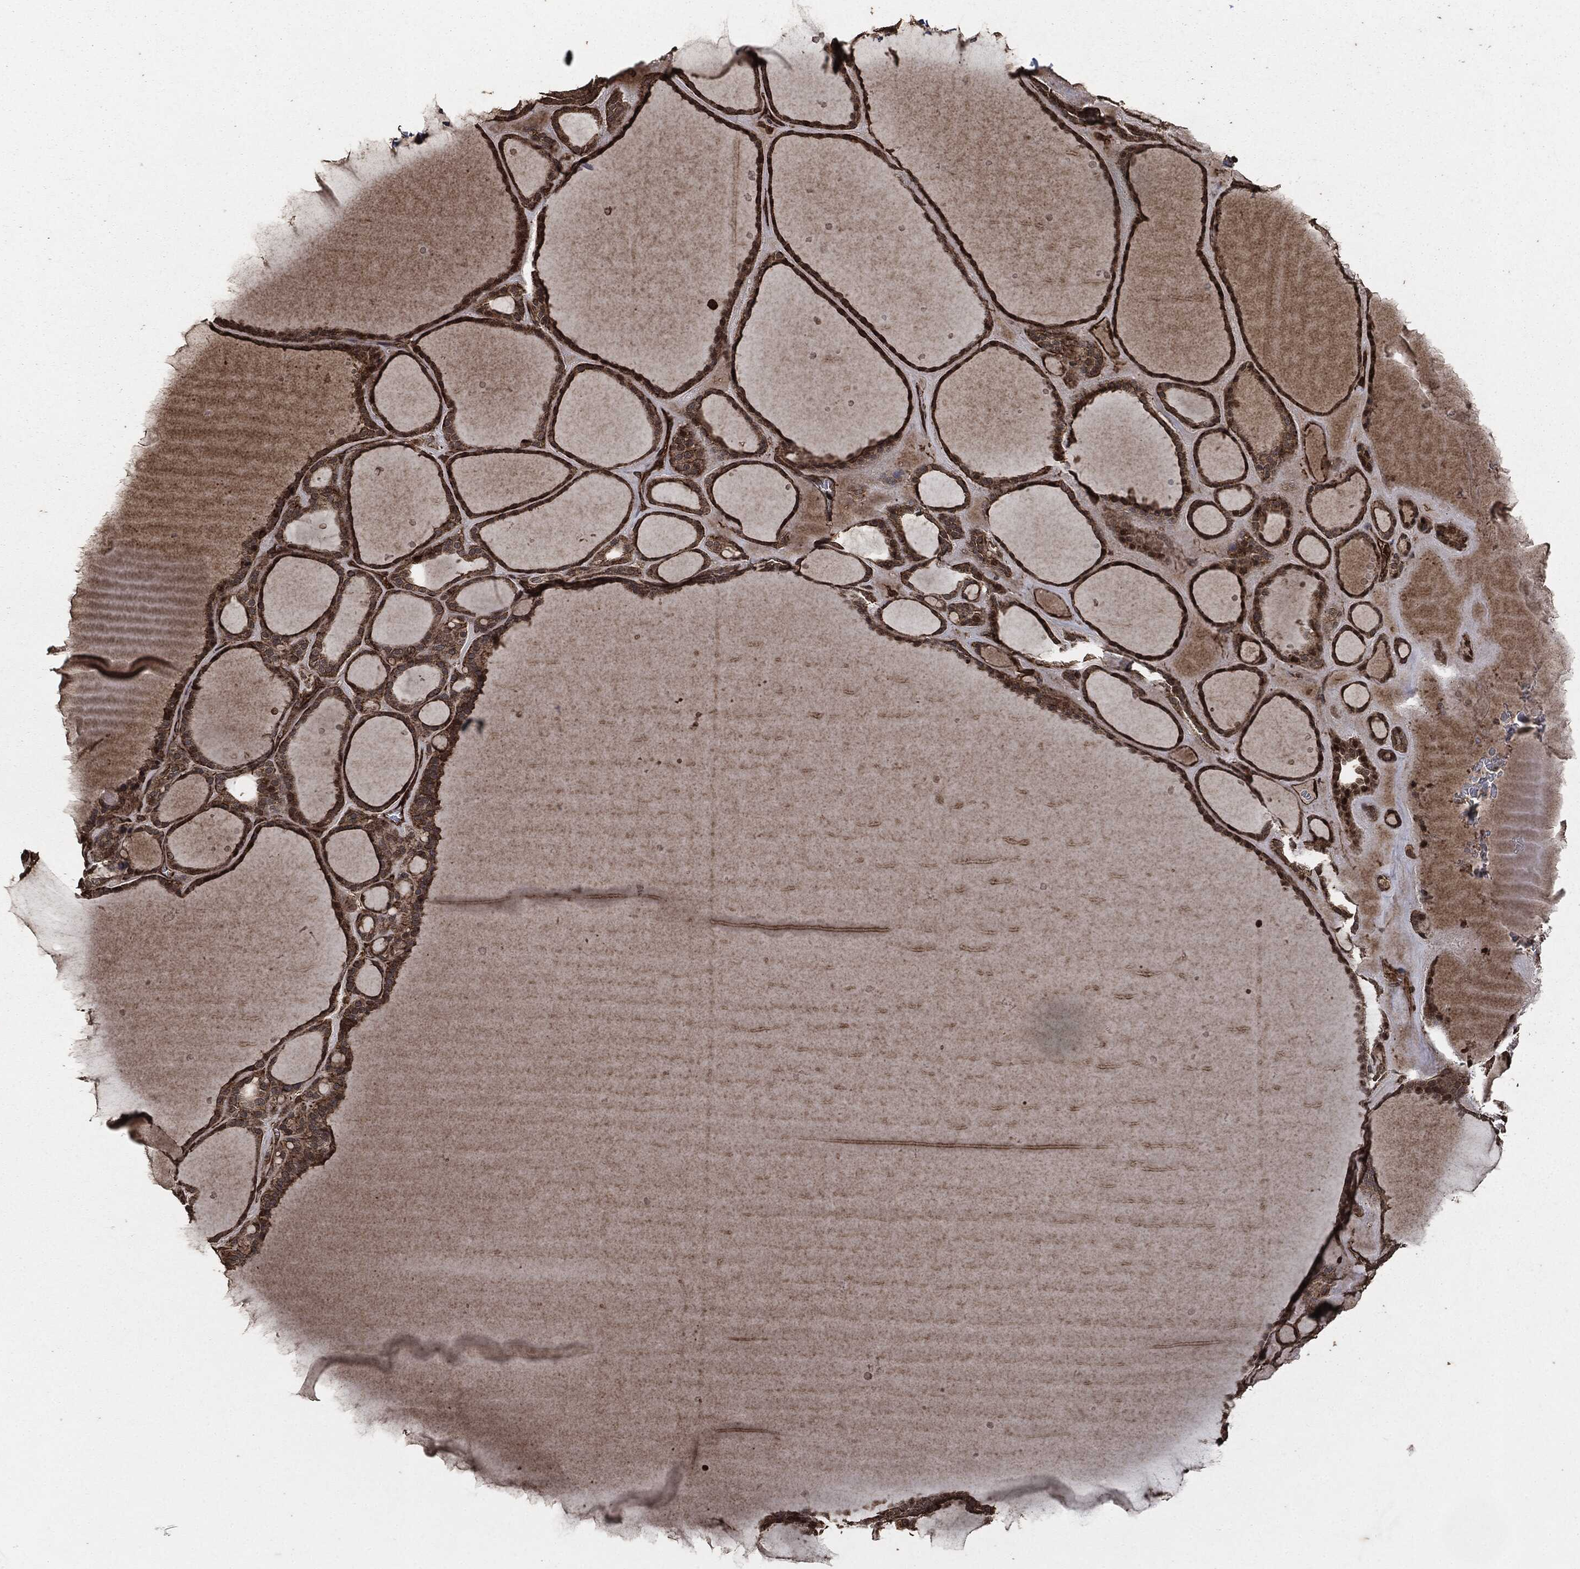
{"staining": {"intensity": "strong", "quantity": "25%-75%", "location": "cytoplasmic/membranous"}, "tissue": "thyroid gland", "cell_type": "Glandular cells", "image_type": "normal", "snomed": [{"axis": "morphology", "description": "Normal tissue, NOS"}, {"axis": "topography", "description": "Thyroid gland"}], "caption": "A histopathology image of human thyroid gland stained for a protein reveals strong cytoplasmic/membranous brown staining in glandular cells.", "gene": "HRAS", "patient": {"sex": "male", "age": 63}}